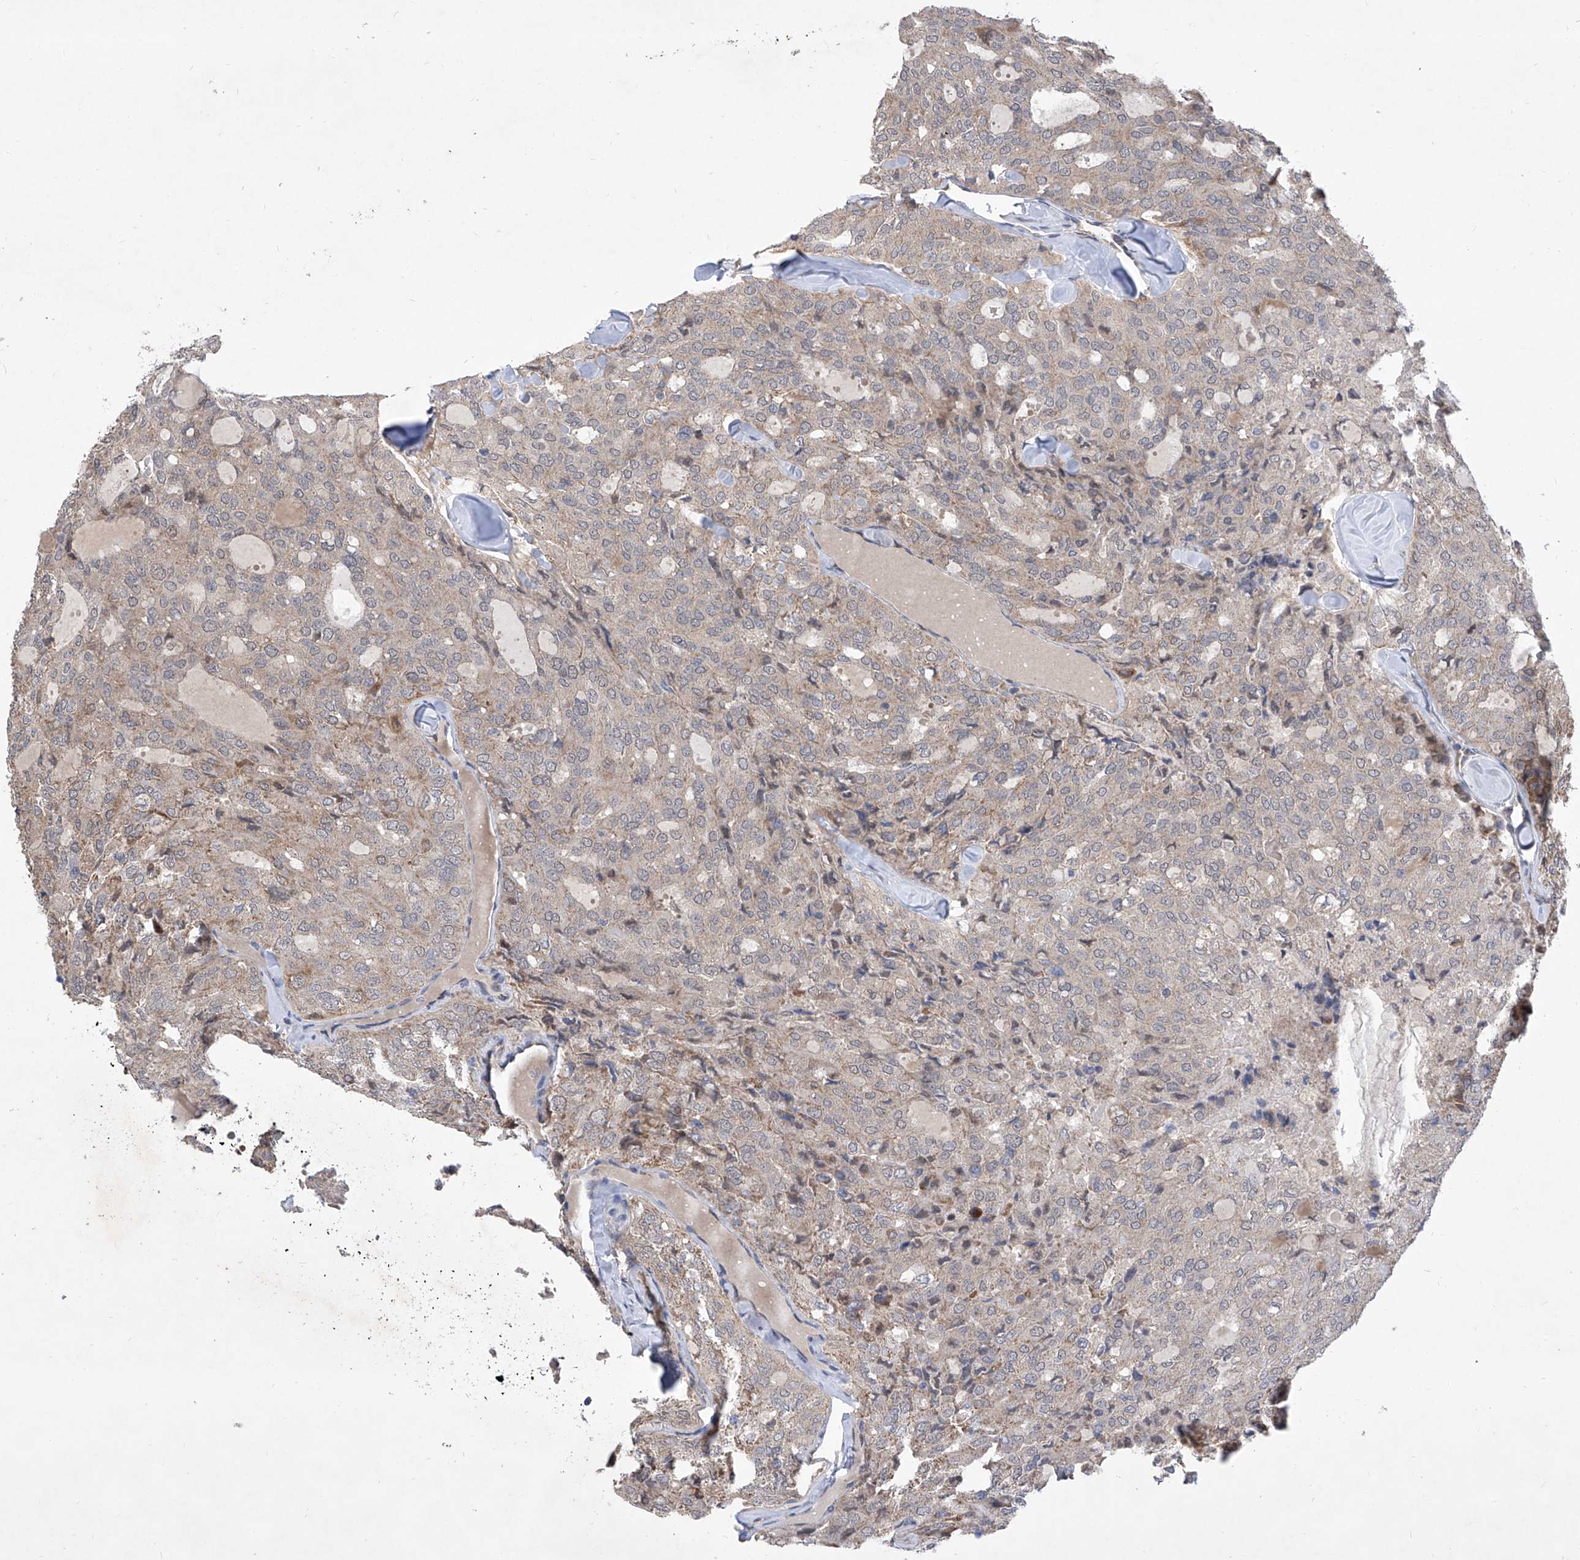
{"staining": {"intensity": "weak", "quantity": ">75%", "location": "cytoplasmic/membranous"}, "tissue": "thyroid cancer", "cell_type": "Tumor cells", "image_type": "cancer", "snomed": [{"axis": "morphology", "description": "Follicular adenoma carcinoma, NOS"}, {"axis": "topography", "description": "Thyroid gland"}], "caption": "The immunohistochemical stain shows weak cytoplasmic/membranous positivity in tumor cells of thyroid cancer (follicular adenoma carcinoma) tissue.", "gene": "USP45", "patient": {"sex": "male", "age": 75}}